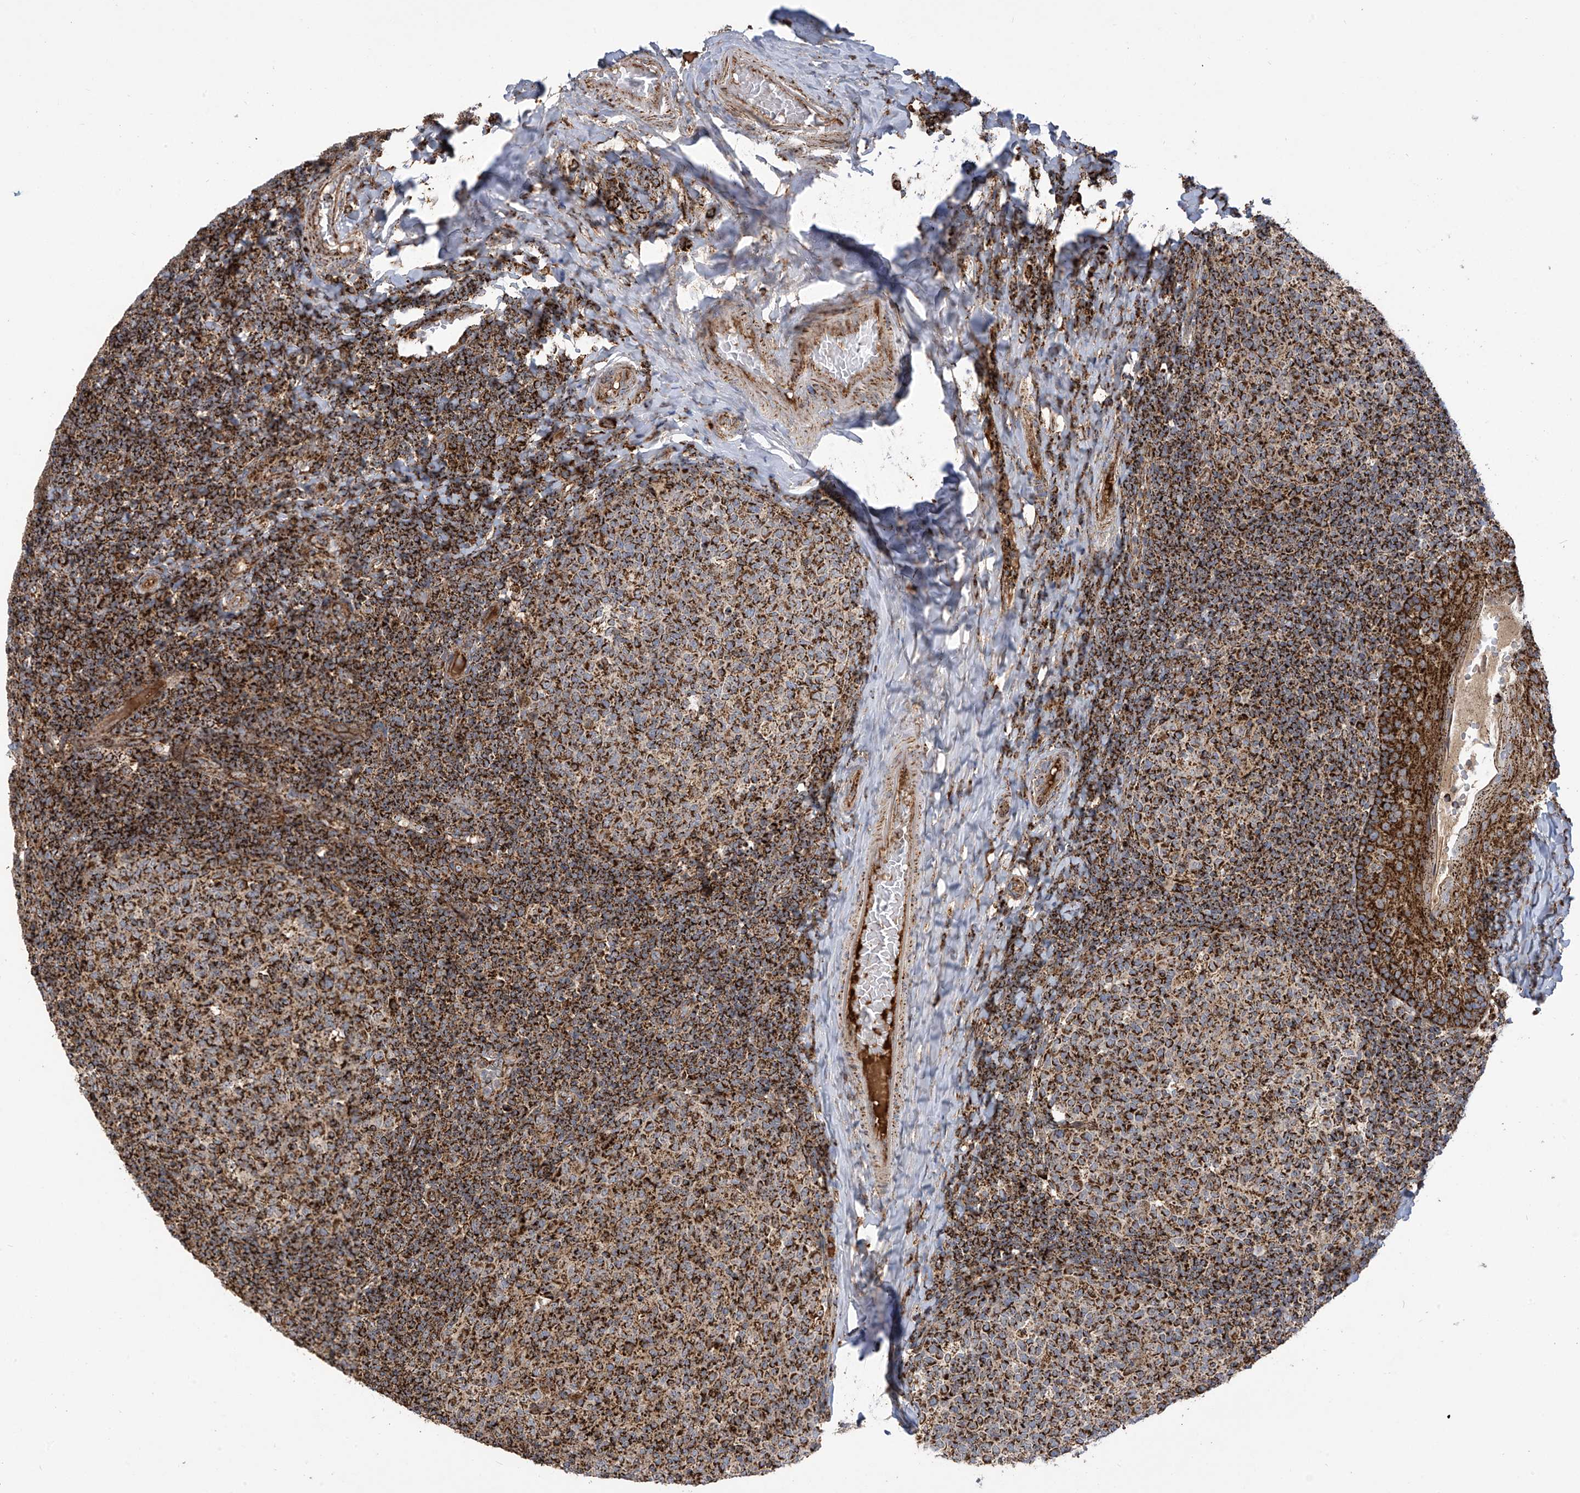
{"staining": {"intensity": "strong", "quantity": ">75%", "location": "cytoplasmic/membranous"}, "tissue": "tonsil", "cell_type": "Germinal center cells", "image_type": "normal", "snomed": [{"axis": "morphology", "description": "Normal tissue, NOS"}, {"axis": "topography", "description": "Tonsil"}], "caption": "Immunohistochemistry (DAB (3,3'-diaminobenzidine)) staining of unremarkable tonsil shows strong cytoplasmic/membranous protein expression in about >75% of germinal center cells.", "gene": "COX10", "patient": {"sex": "female", "age": 19}}